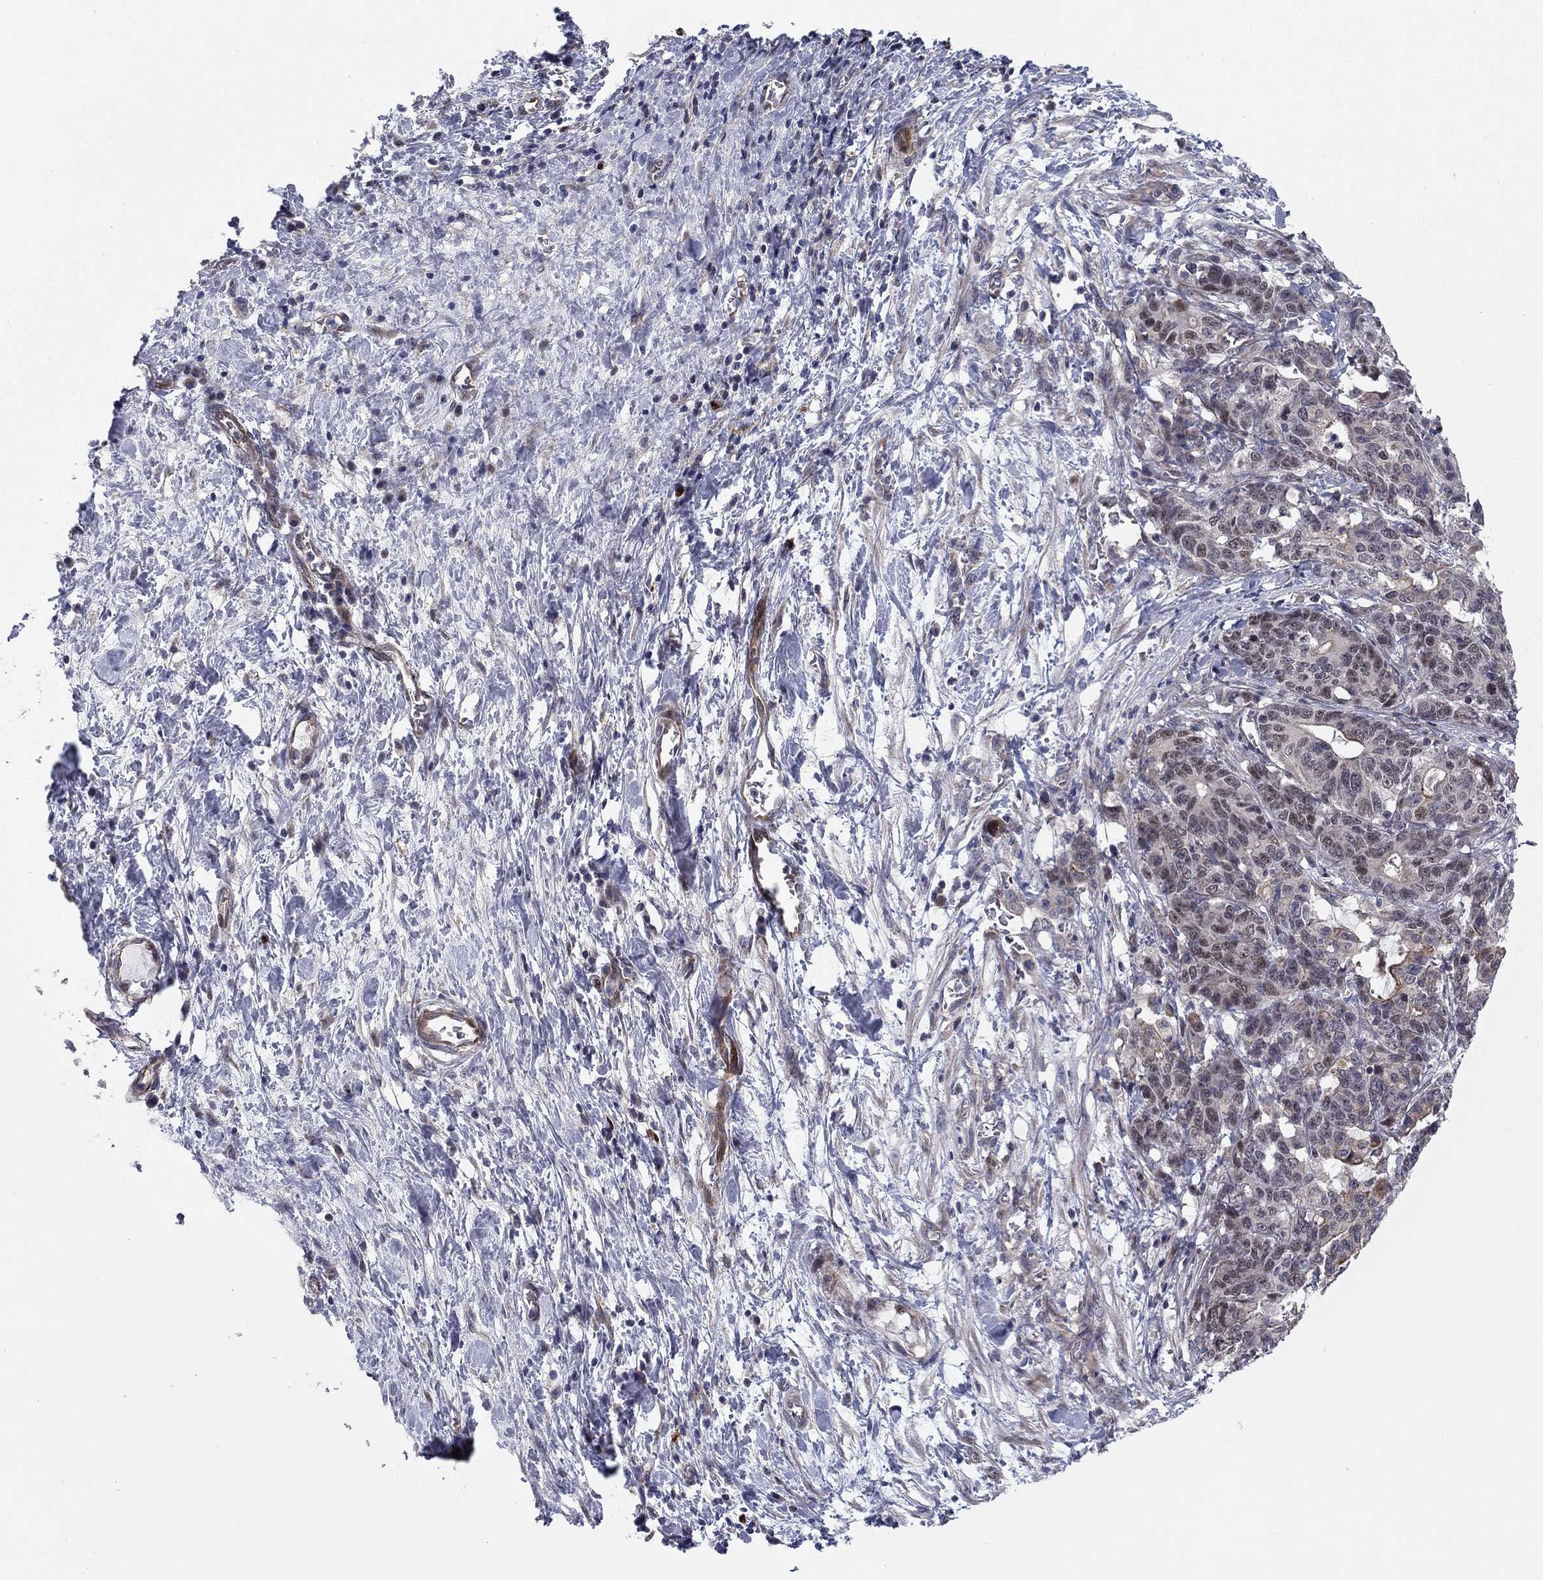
{"staining": {"intensity": "moderate", "quantity": "<25%", "location": "nuclear"}, "tissue": "stomach cancer", "cell_type": "Tumor cells", "image_type": "cancer", "snomed": [{"axis": "morphology", "description": "Normal tissue, NOS"}, {"axis": "morphology", "description": "Adenocarcinoma, NOS"}, {"axis": "topography", "description": "Stomach"}], "caption": "Stomach cancer stained with a brown dye reveals moderate nuclear positive staining in about <25% of tumor cells.", "gene": "BCL11A", "patient": {"sex": "female", "age": 64}}